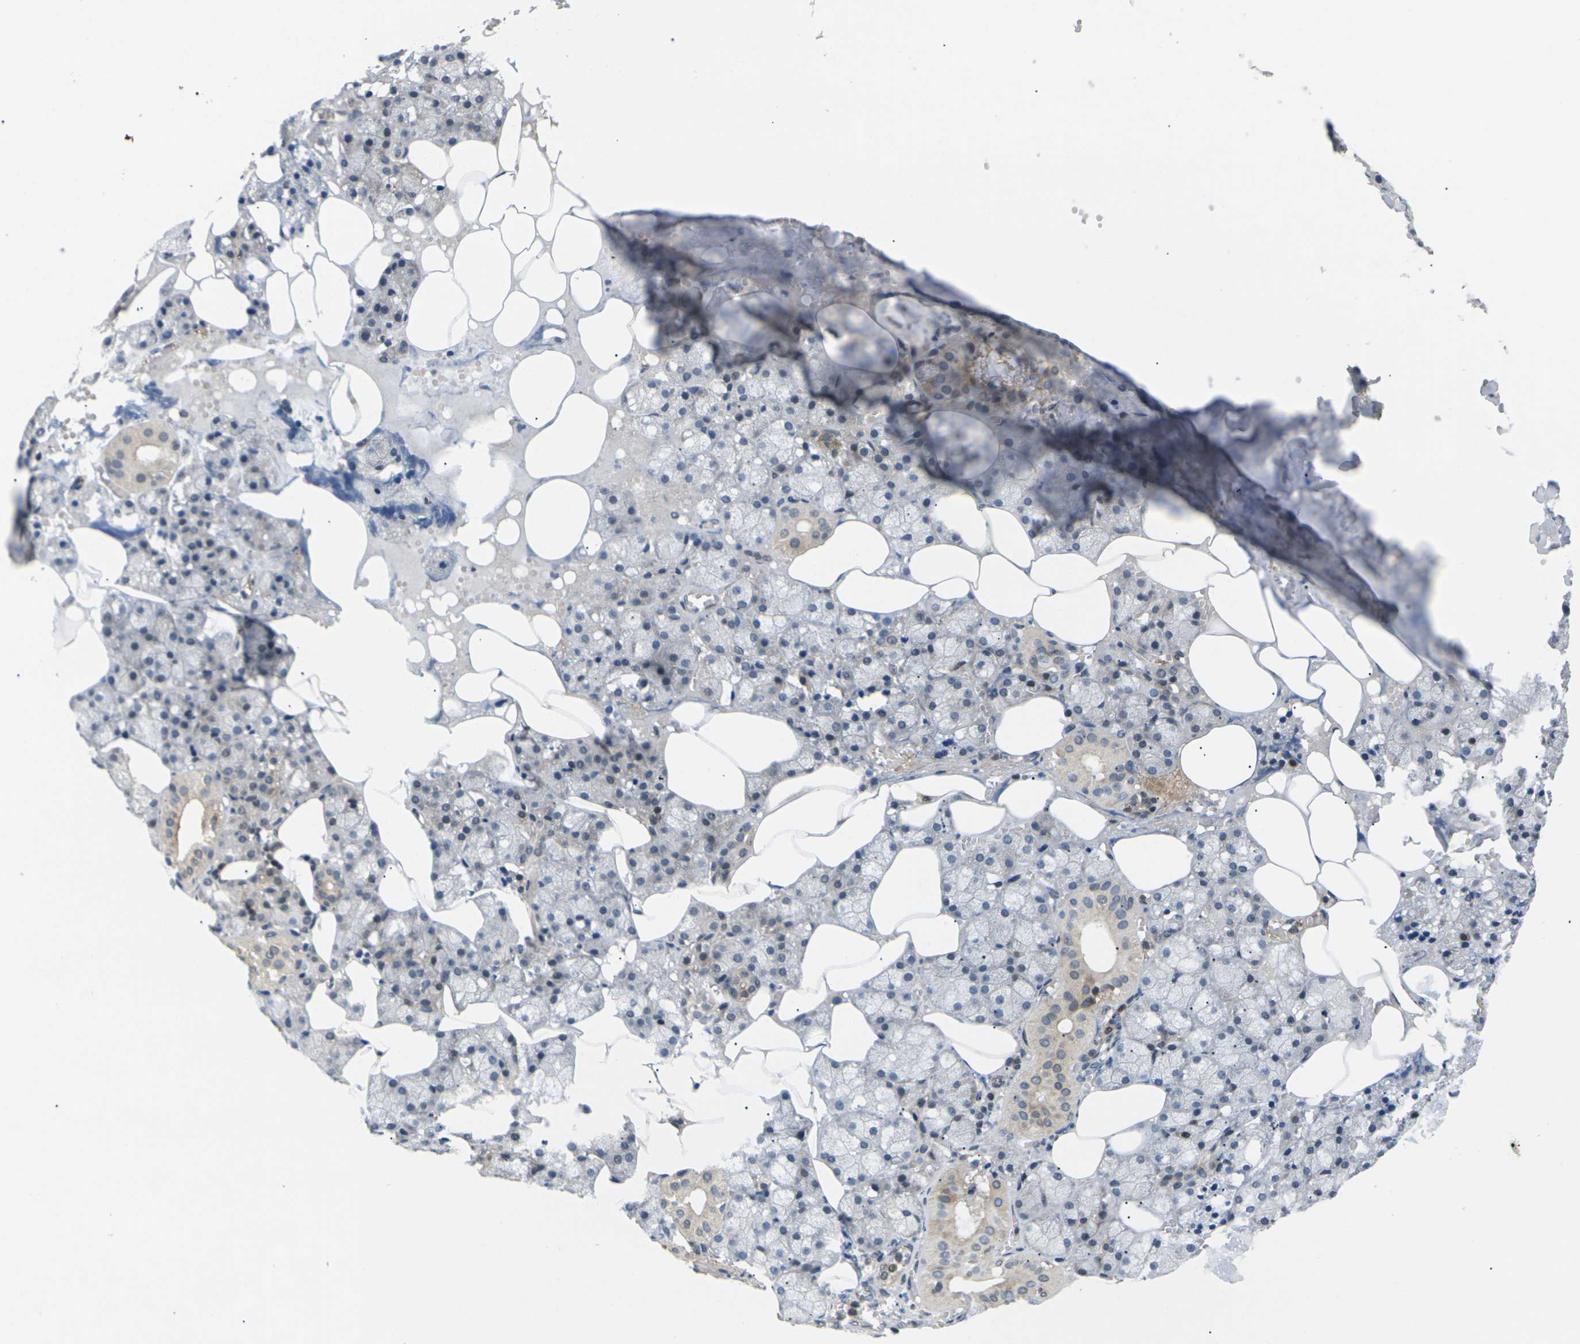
{"staining": {"intensity": "weak", "quantity": "25%-75%", "location": "cytoplasmic/membranous"}, "tissue": "salivary gland", "cell_type": "Glandular cells", "image_type": "normal", "snomed": [{"axis": "morphology", "description": "Normal tissue, NOS"}, {"axis": "topography", "description": "Salivary gland"}], "caption": "Immunohistochemical staining of normal salivary gland shows low levels of weak cytoplasmic/membranous expression in approximately 25%-75% of glandular cells.", "gene": "RPS6KA3", "patient": {"sex": "male", "age": 62}}